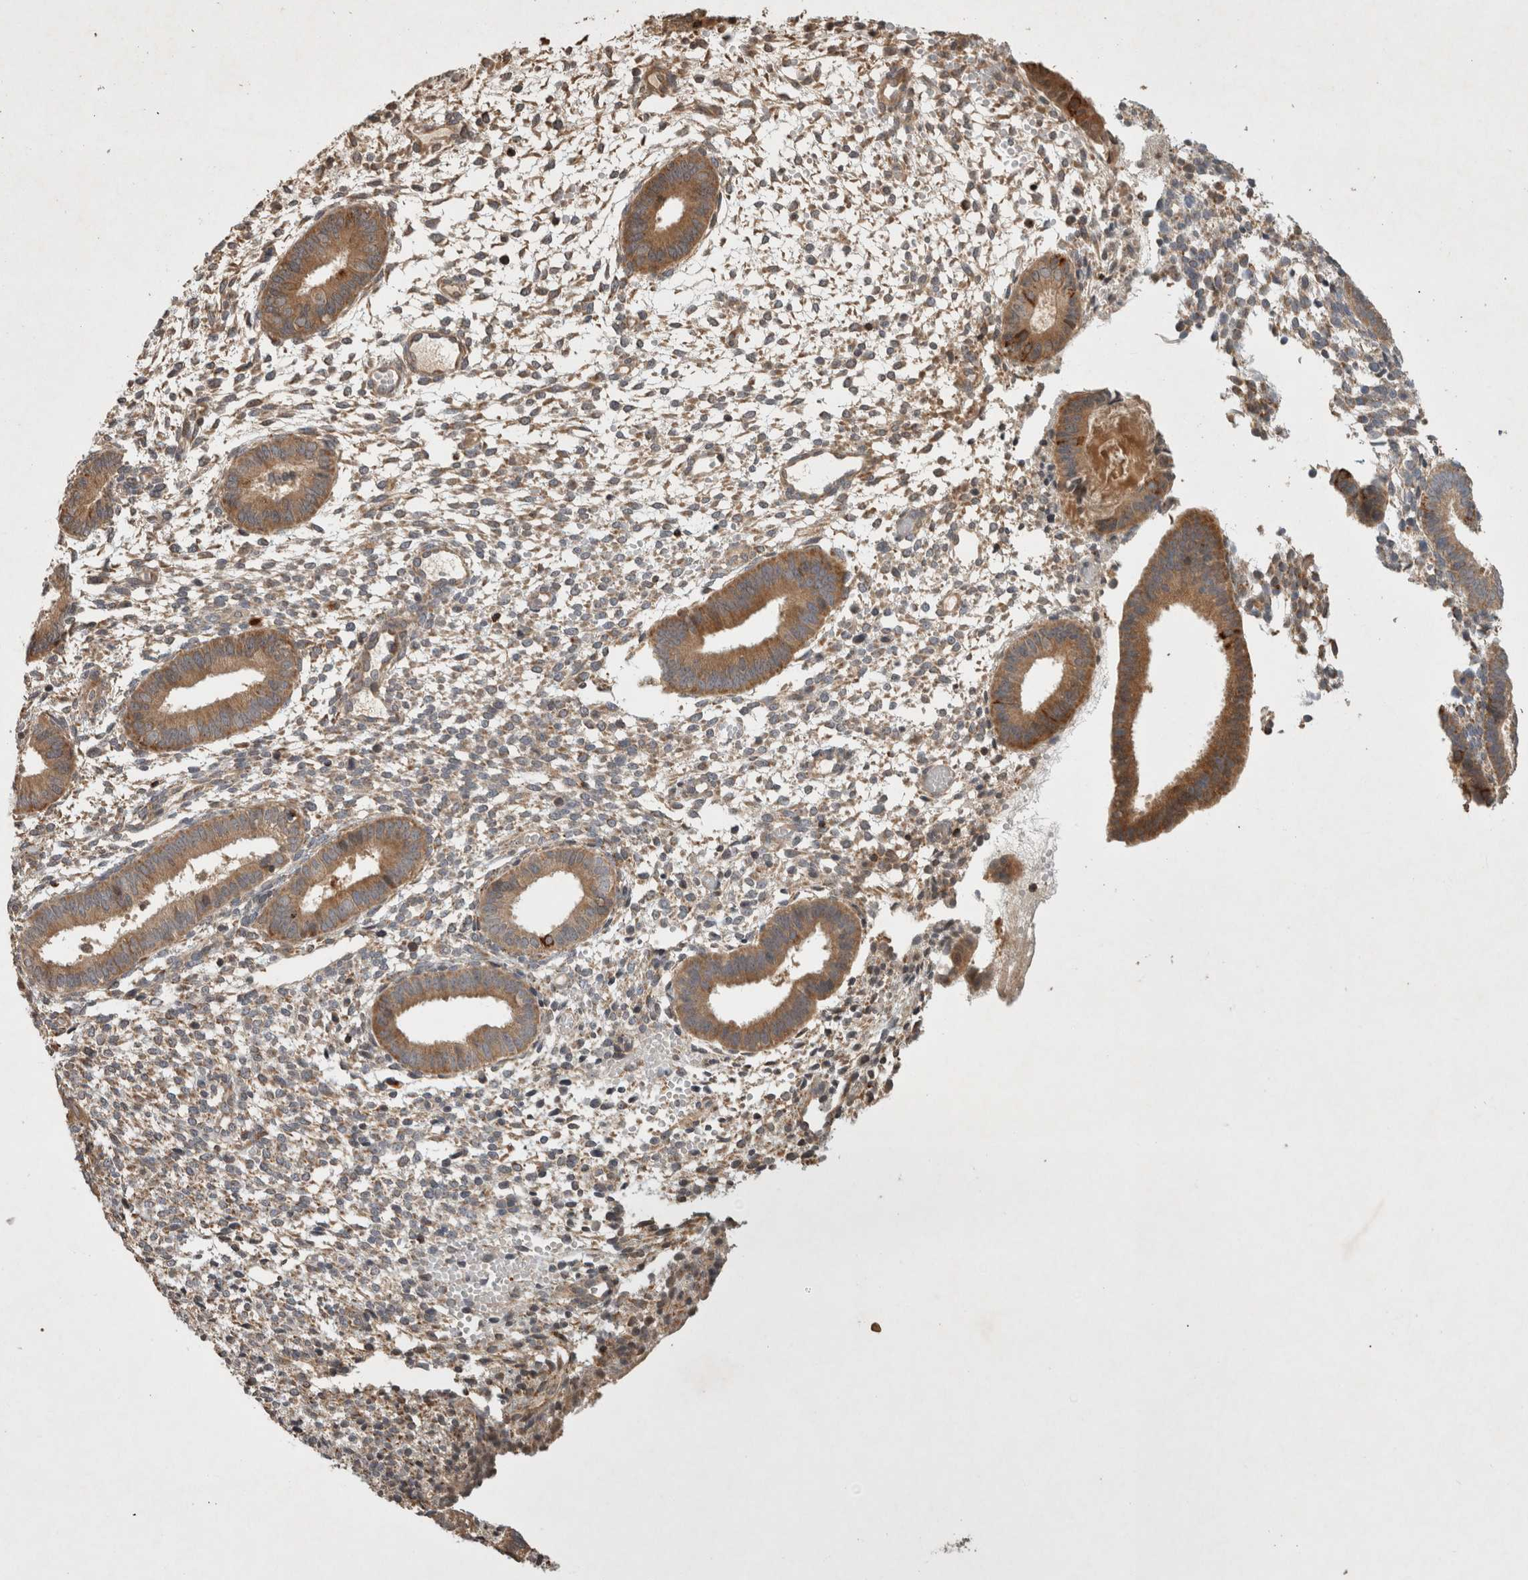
{"staining": {"intensity": "moderate", "quantity": ">75%", "location": "cytoplasmic/membranous"}, "tissue": "endometrium", "cell_type": "Cells in endometrial stroma", "image_type": "normal", "snomed": [{"axis": "morphology", "description": "Normal tissue, NOS"}, {"axis": "topography", "description": "Endometrium"}], "caption": "Normal endometrium displays moderate cytoplasmic/membranous expression in about >75% of cells in endometrial stroma.", "gene": "SERAC1", "patient": {"sex": "female", "age": 46}}